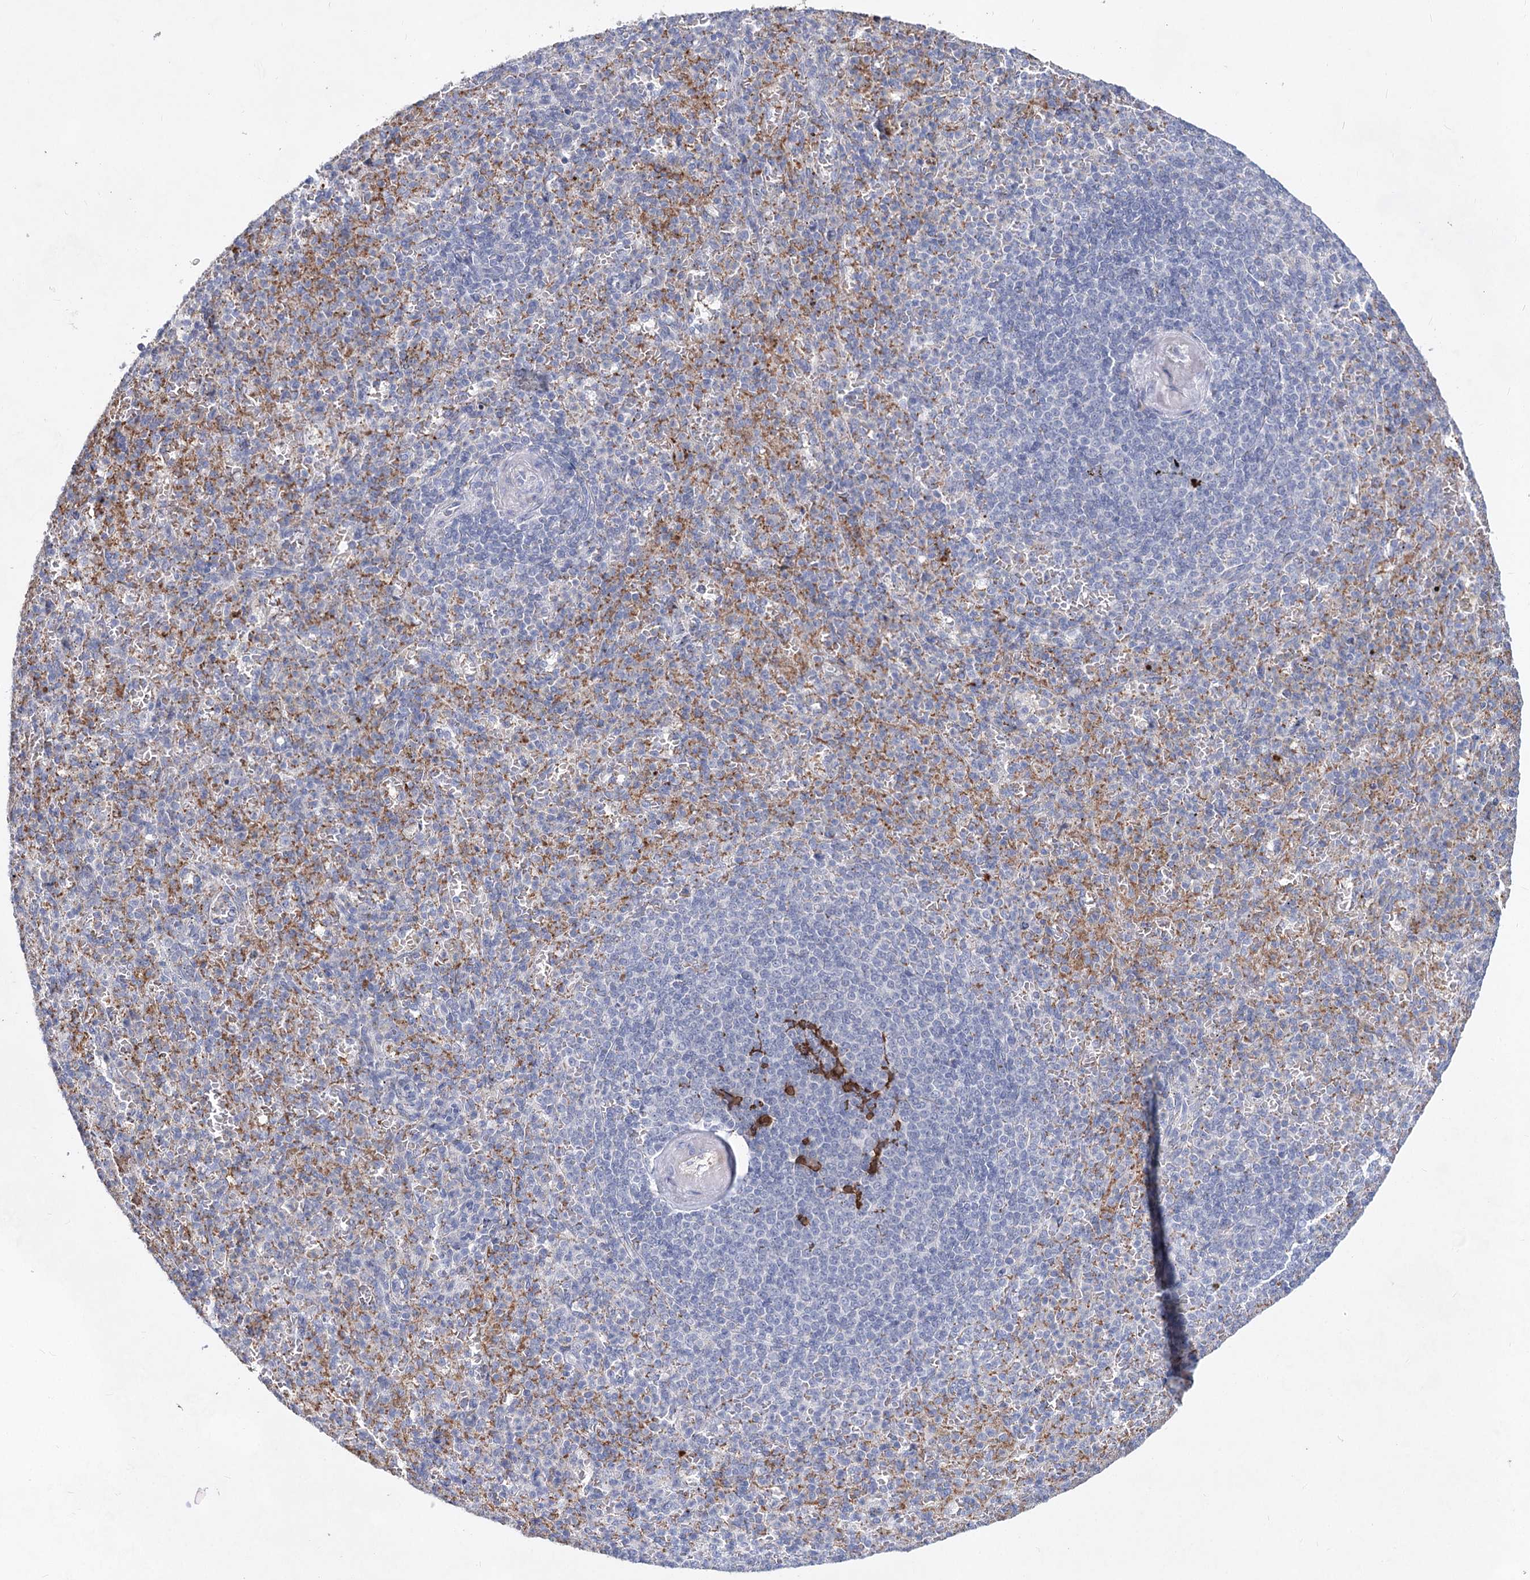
{"staining": {"intensity": "negative", "quantity": "none", "location": "none"}, "tissue": "spleen", "cell_type": "Cells in red pulp", "image_type": "normal", "snomed": [{"axis": "morphology", "description": "Normal tissue, NOS"}, {"axis": "topography", "description": "Spleen"}], "caption": "Immunohistochemistry of benign human spleen displays no positivity in cells in red pulp.", "gene": "TASOR2", "patient": {"sex": "female", "age": 74}}